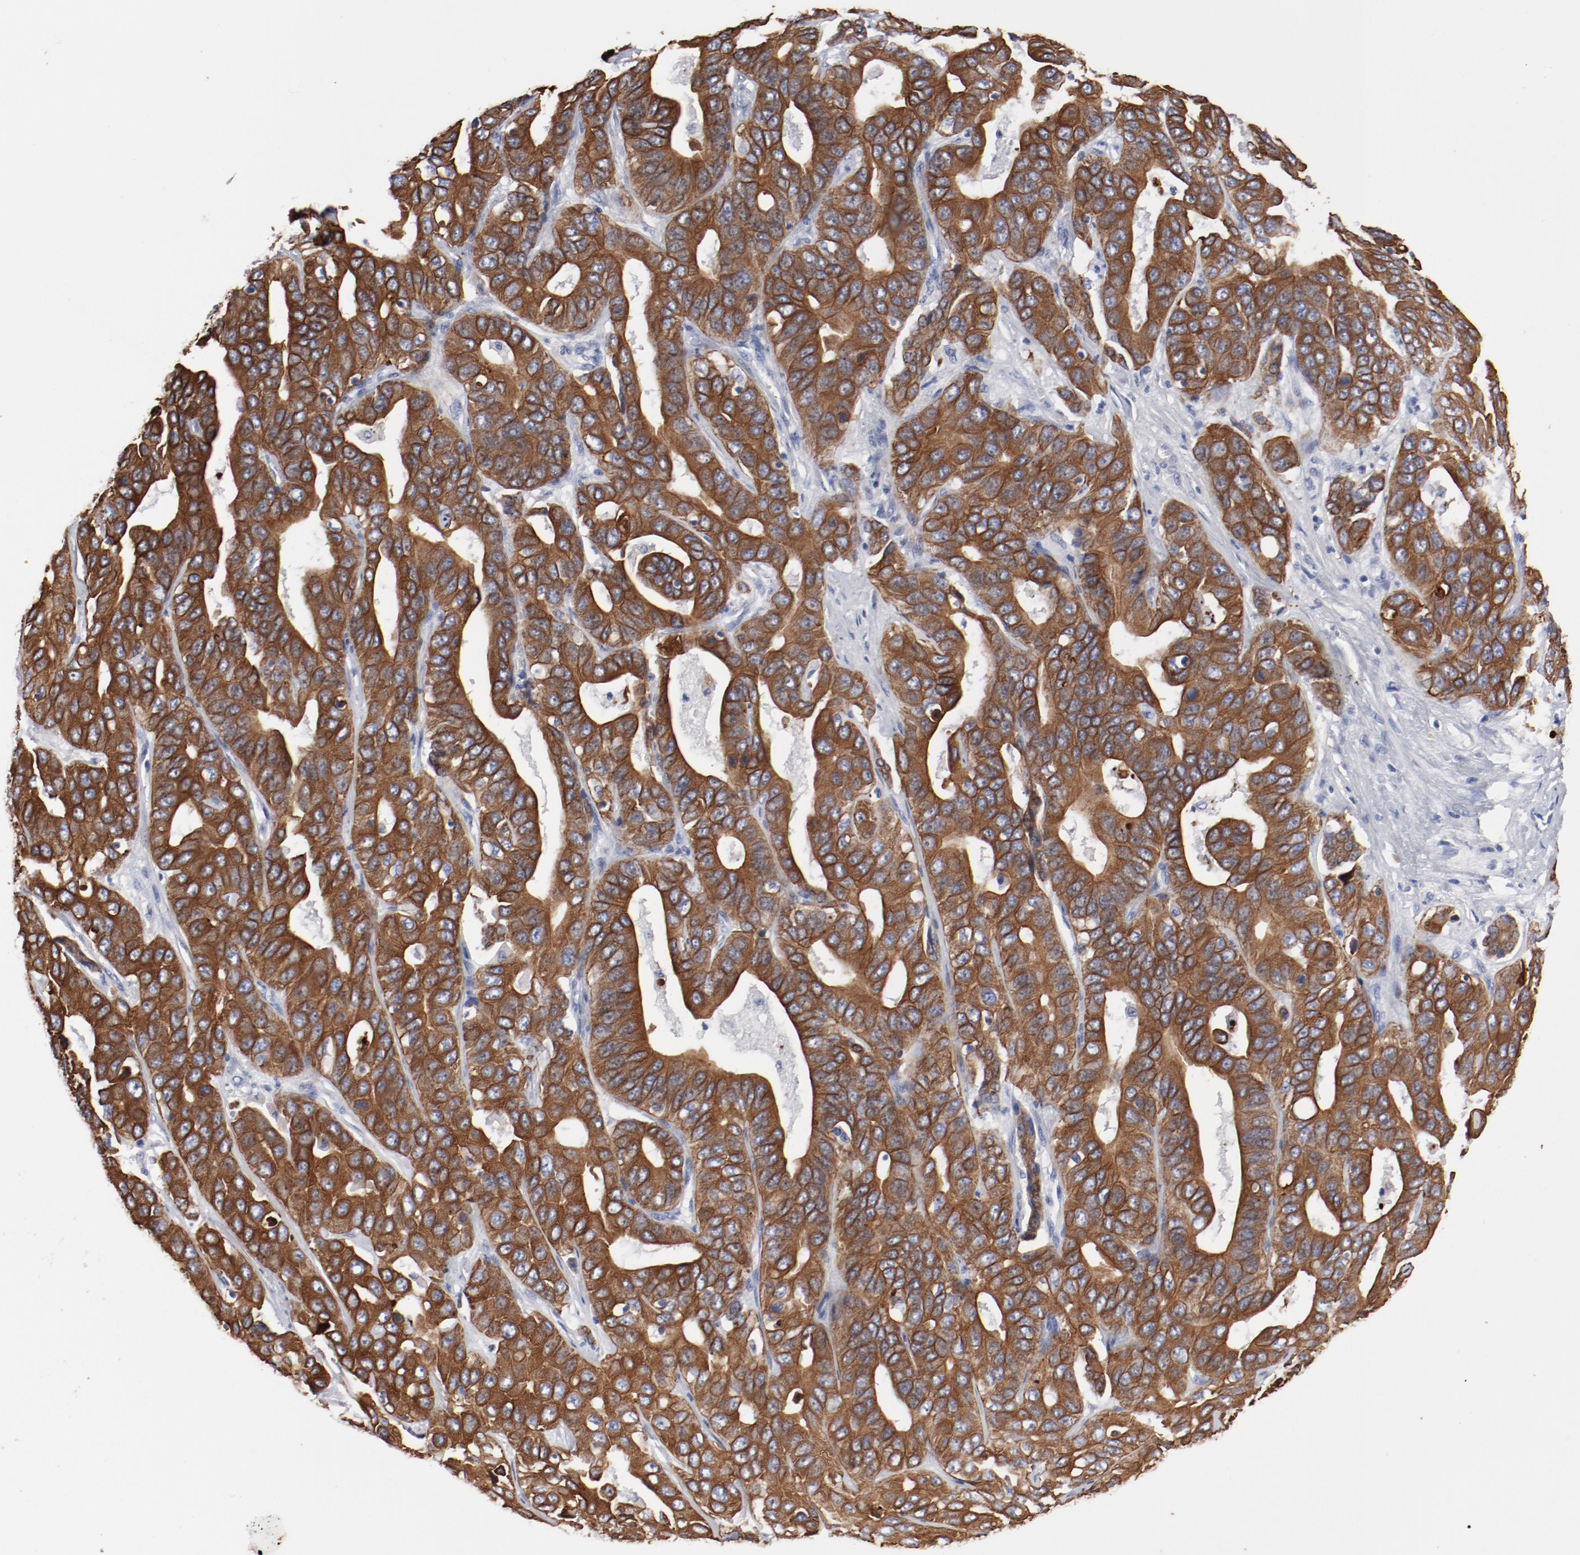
{"staining": {"intensity": "strong", "quantity": ">75%", "location": "cytoplasmic/membranous"}, "tissue": "liver cancer", "cell_type": "Tumor cells", "image_type": "cancer", "snomed": [{"axis": "morphology", "description": "Cholangiocarcinoma"}, {"axis": "topography", "description": "Liver"}], "caption": "Tumor cells exhibit strong cytoplasmic/membranous expression in about >75% of cells in liver cancer.", "gene": "TSPAN6", "patient": {"sex": "female", "age": 52}}